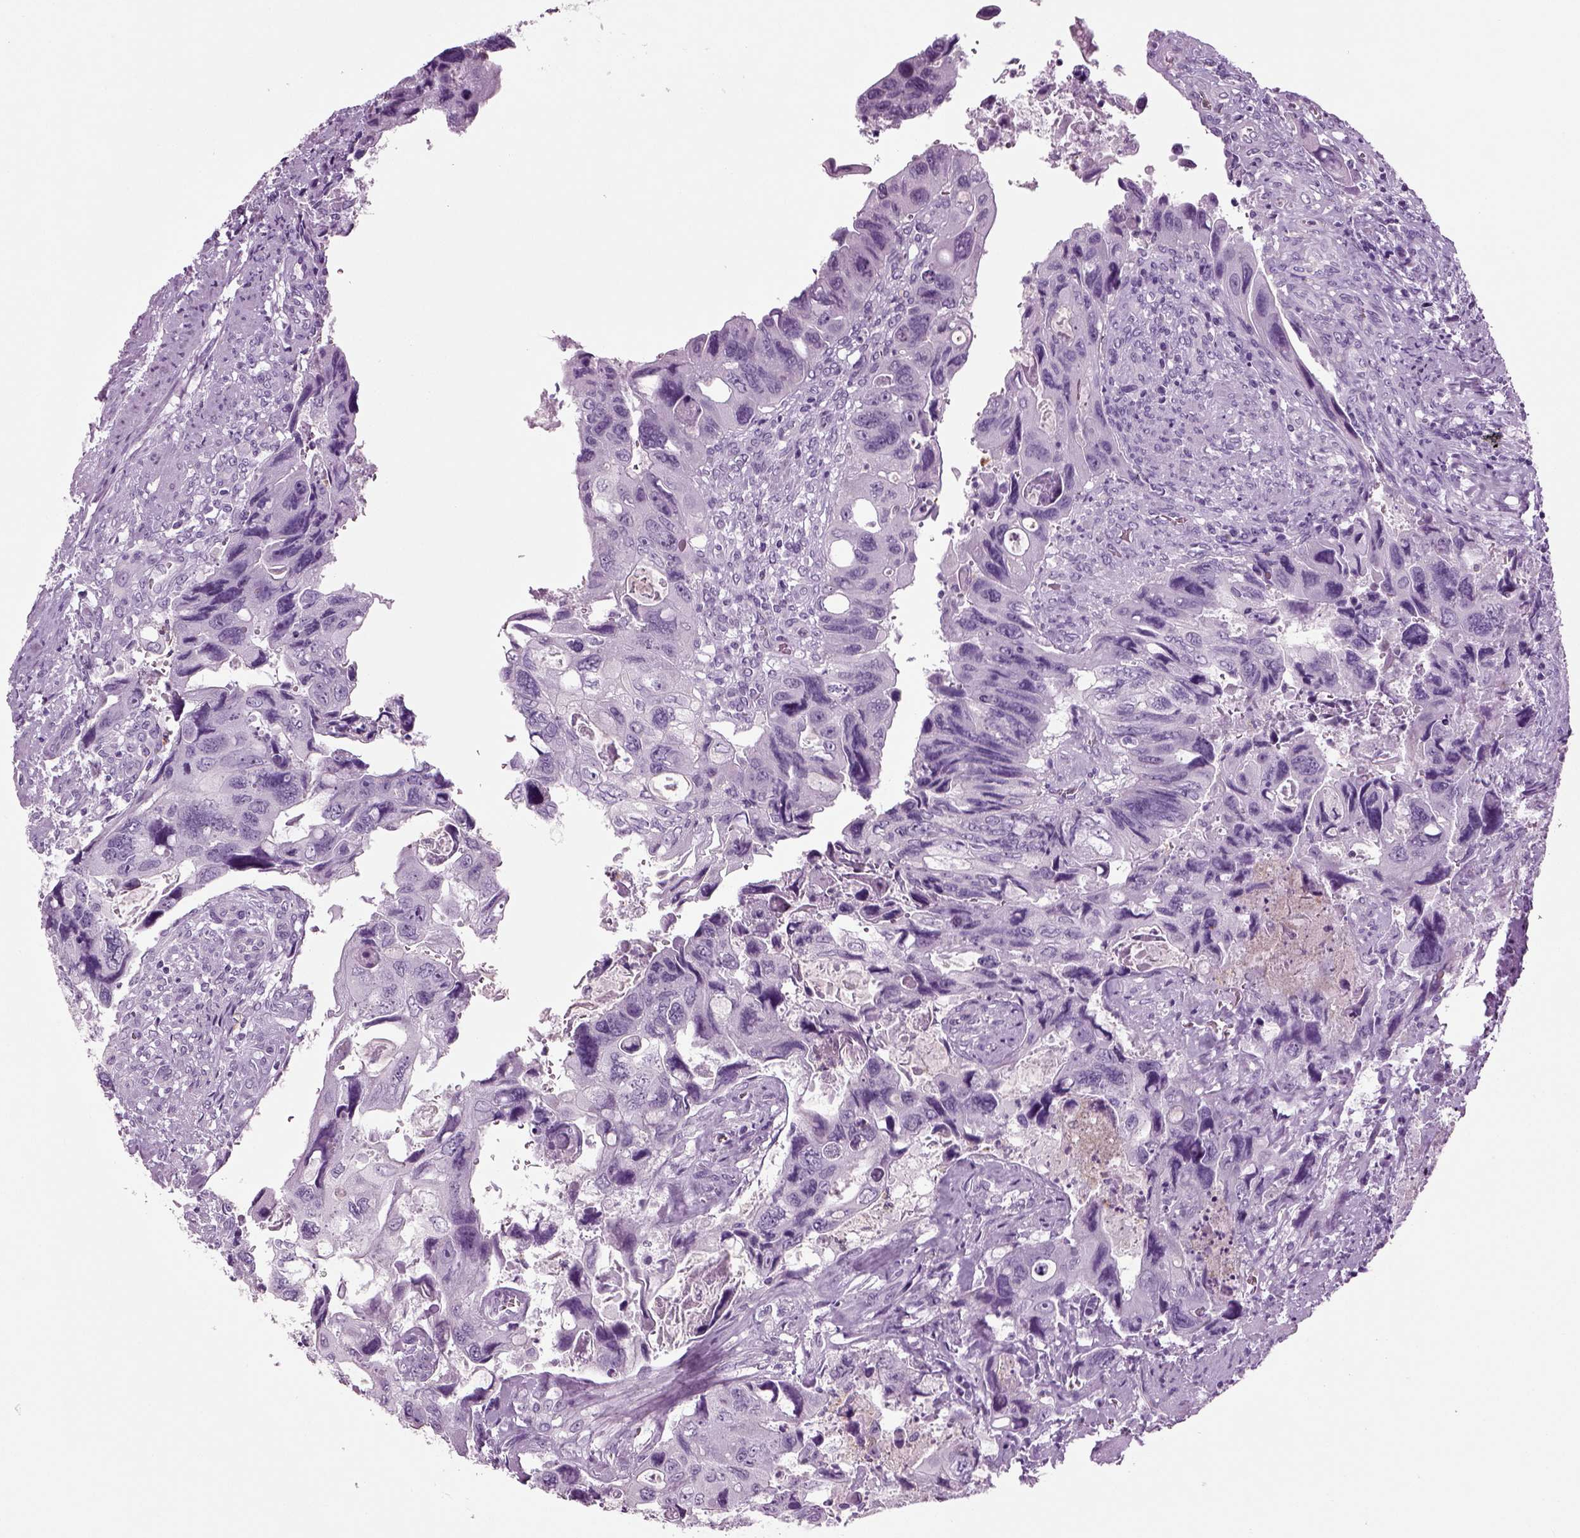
{"staining": {"intensity": "negative", "quantity": "none", "location": "none"}, "tissue": "colorectal cancer", "cell_type": "Tumor cells", "image_type": "cancer", "snomed": [{"axis": "morphology", "description": "Adenocarcinoma, NOS"}, {"axis": "topography", "description": "Rectum"}], "caption": "This is an immunohistochemistry histopathology image of adenocarcinoma (colorectal). There is no positivity in tumor cells.", "gene": "CRABP1", "patient": {"sex": "male", "age": 62}}